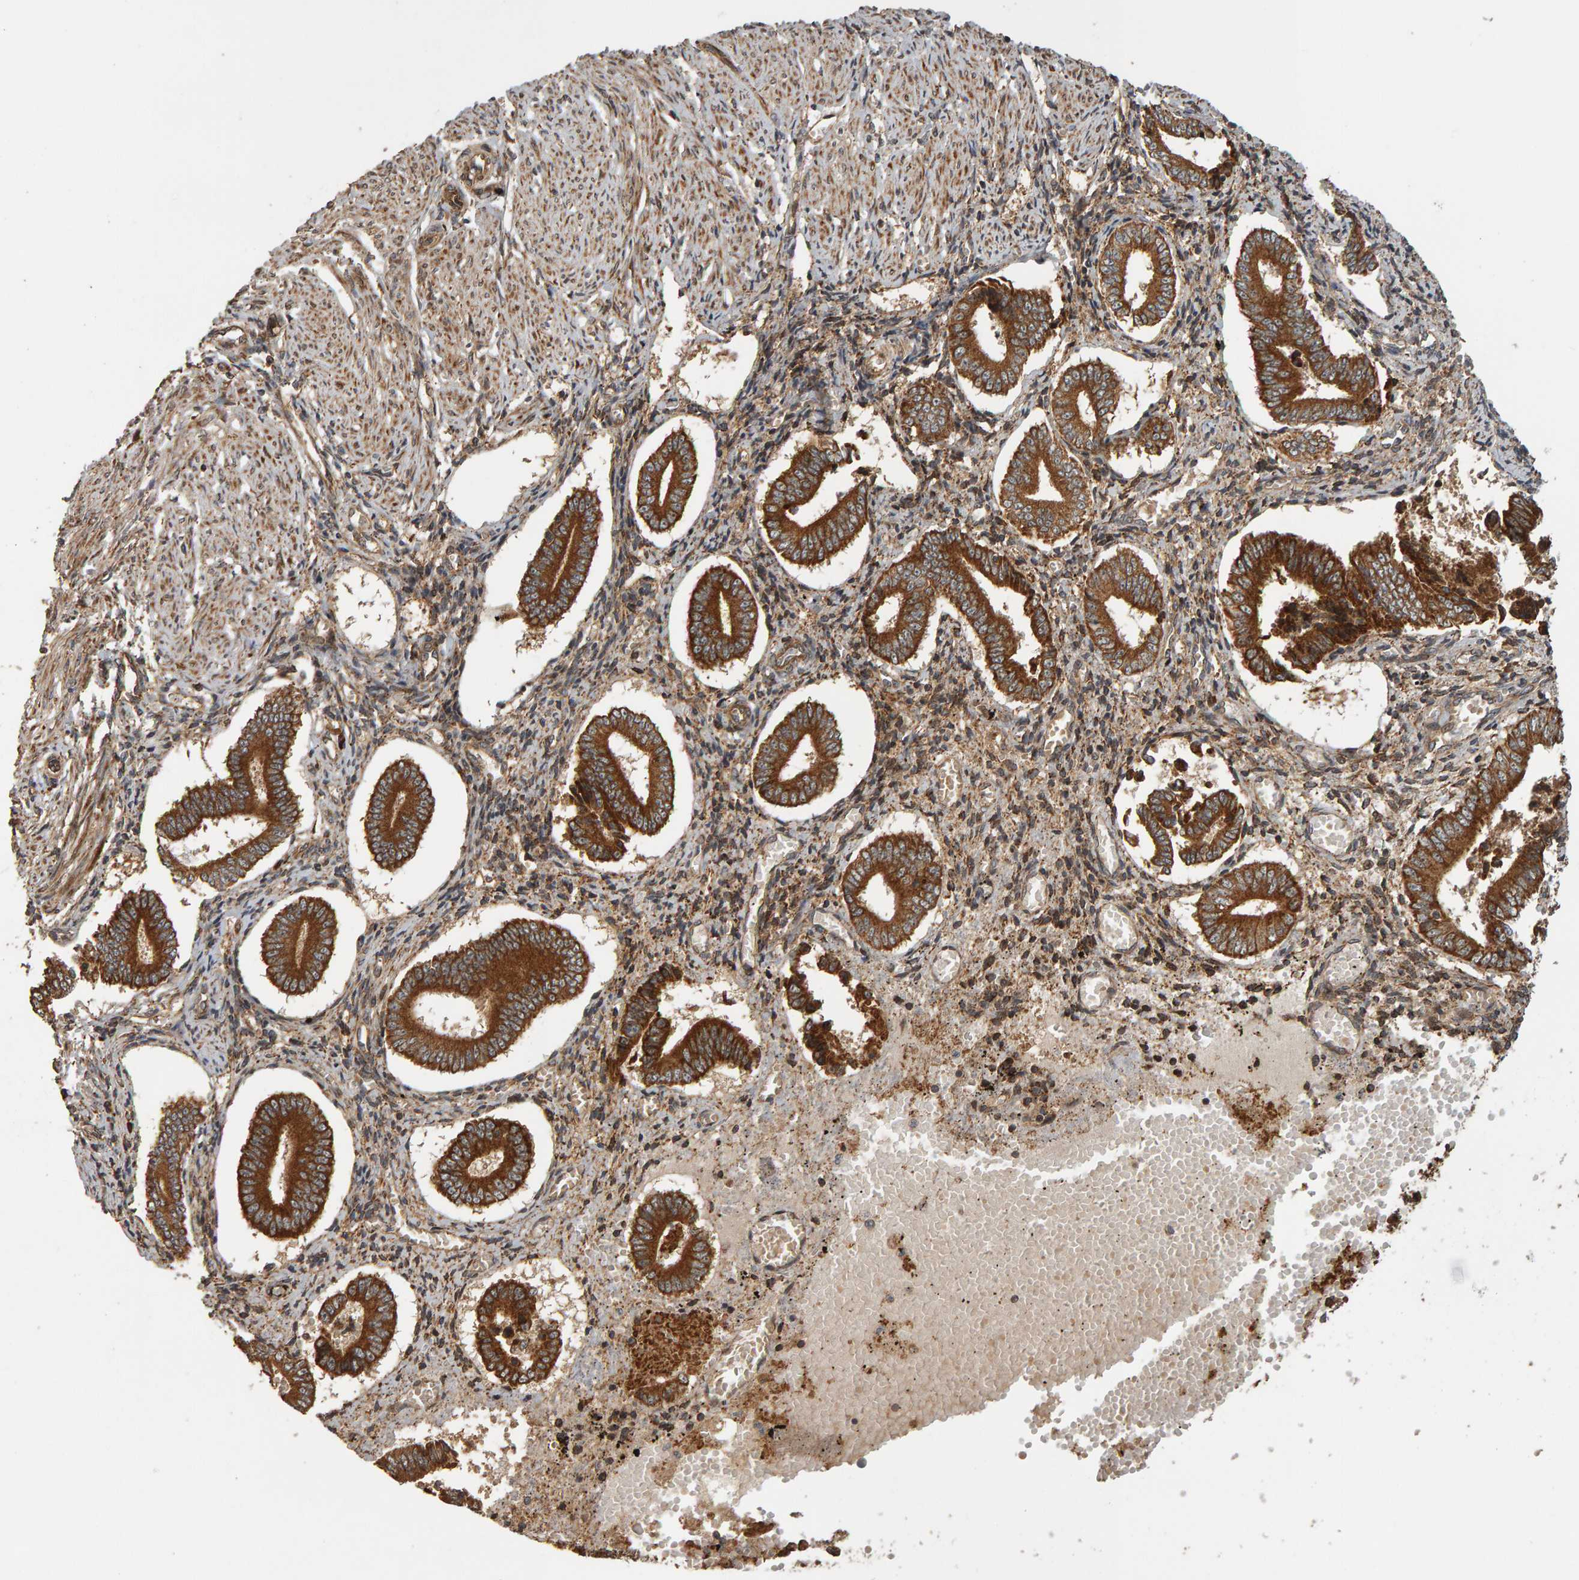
{"staining": {"intensity": "moderate", "quantity": ">75%", "location": "cytoplasmic/membranous"}, "tissue": "endometrium", "cell_type": "Cells in endometrial stroma", "image_type": "normal", "snomed": [{"axis": "morphology", "description": "Normal tissue, NOS"}, {"axis": "topography", "description": "Endometrium"}], "caption": "Human endometrium stained with a protein marker exhibits moderate staining in cells in endometrial stroma.", "gene": "ZFAND1", "patient": {"sex": "female", "age": 42}}